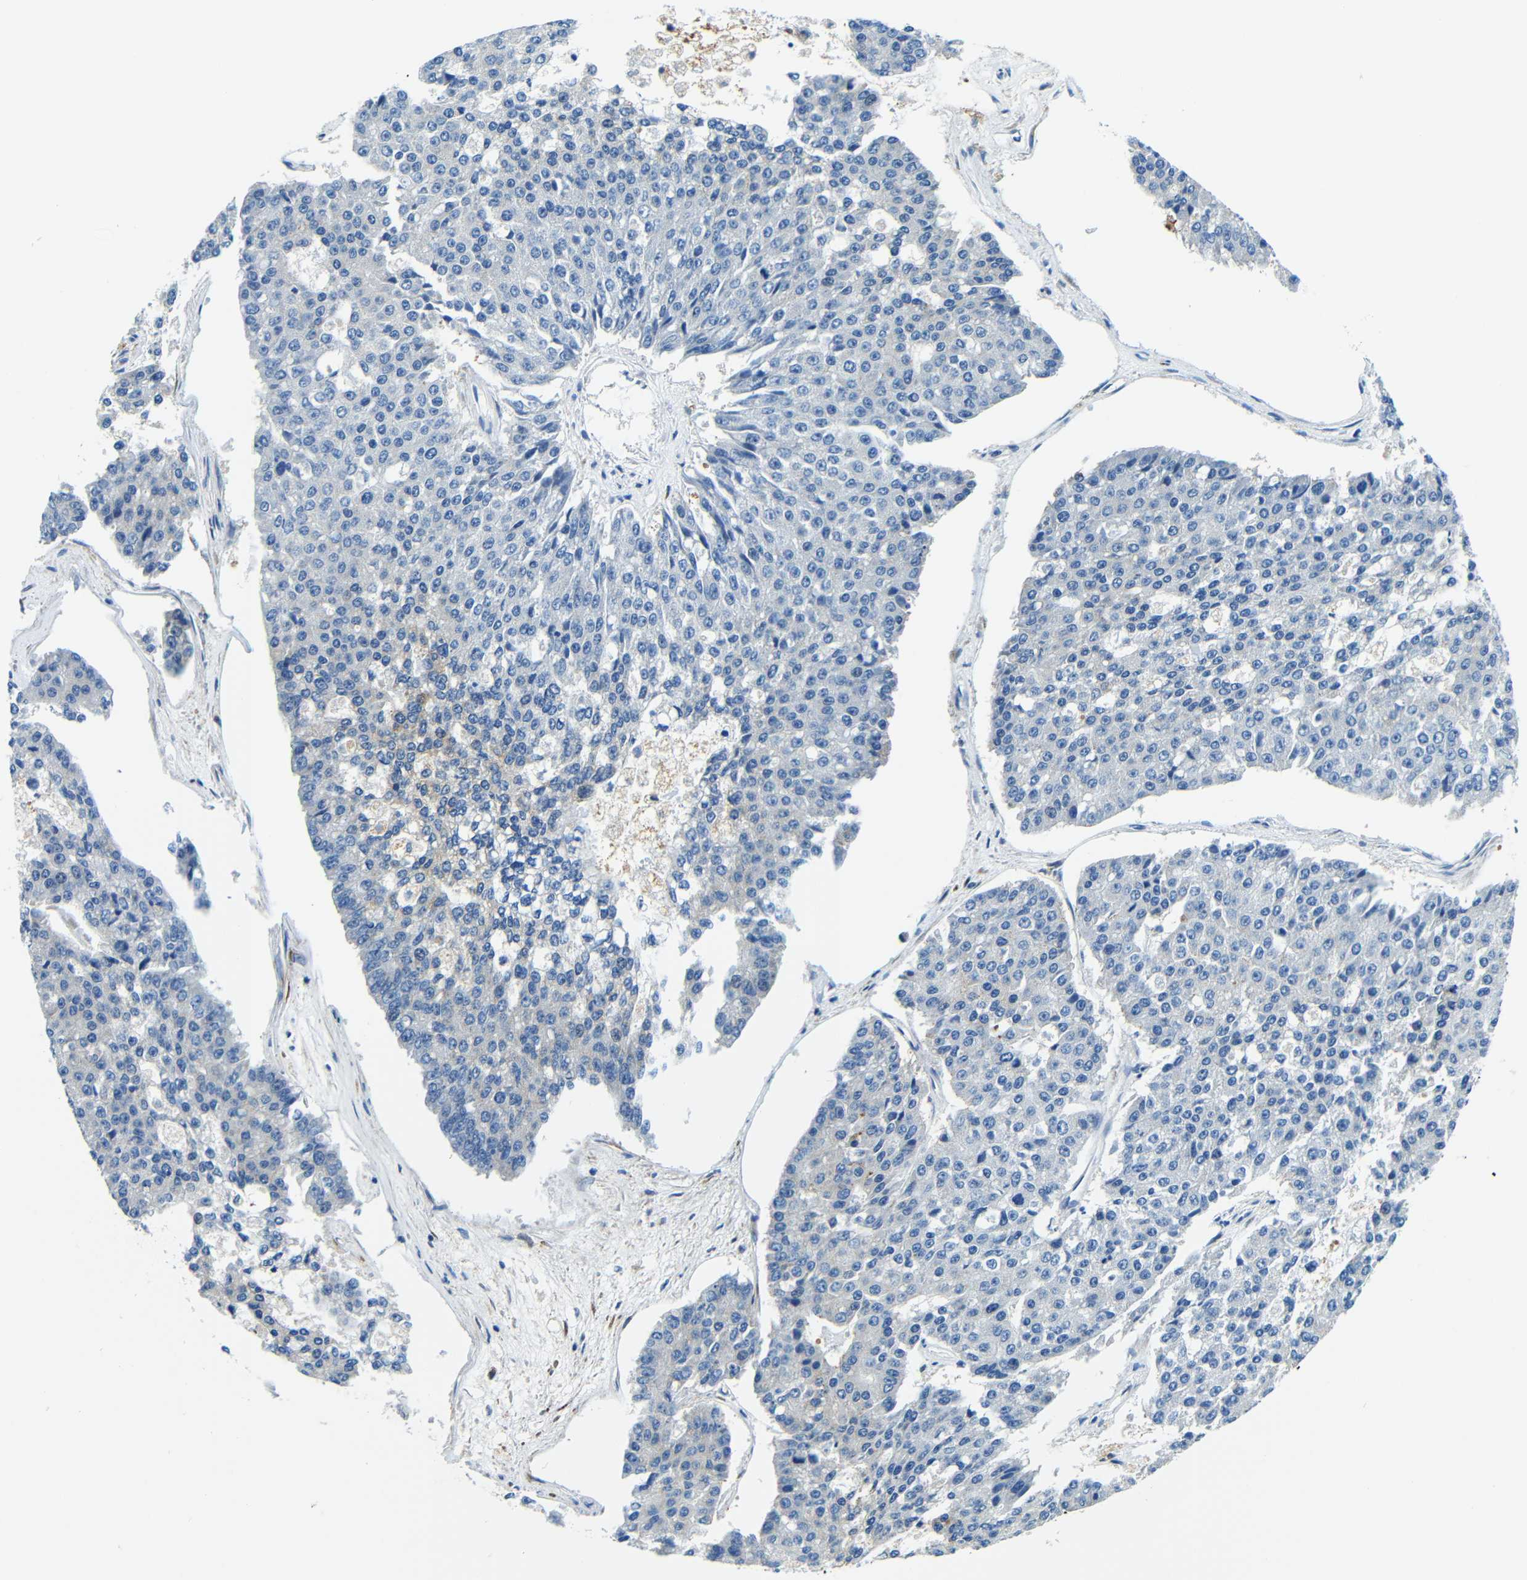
{"staining": {"intensity": "negative", "quantity": "none", "location": "none"}, "tissue": "pancreatic cancer", "cell_type": "Tumor cells", "image_type": "cancer", "snomed": [{"axis": "morphology", "description": "Adenocarcinoma, NOS"}, {"axis": "topography", "description": "Pancreas"}], "caption": "Protein analysis of pancreatic cancer exhibits no significant staining in tumor cells.", "gene": "USO1", "patient": {"sex": "male", "age": 50}}